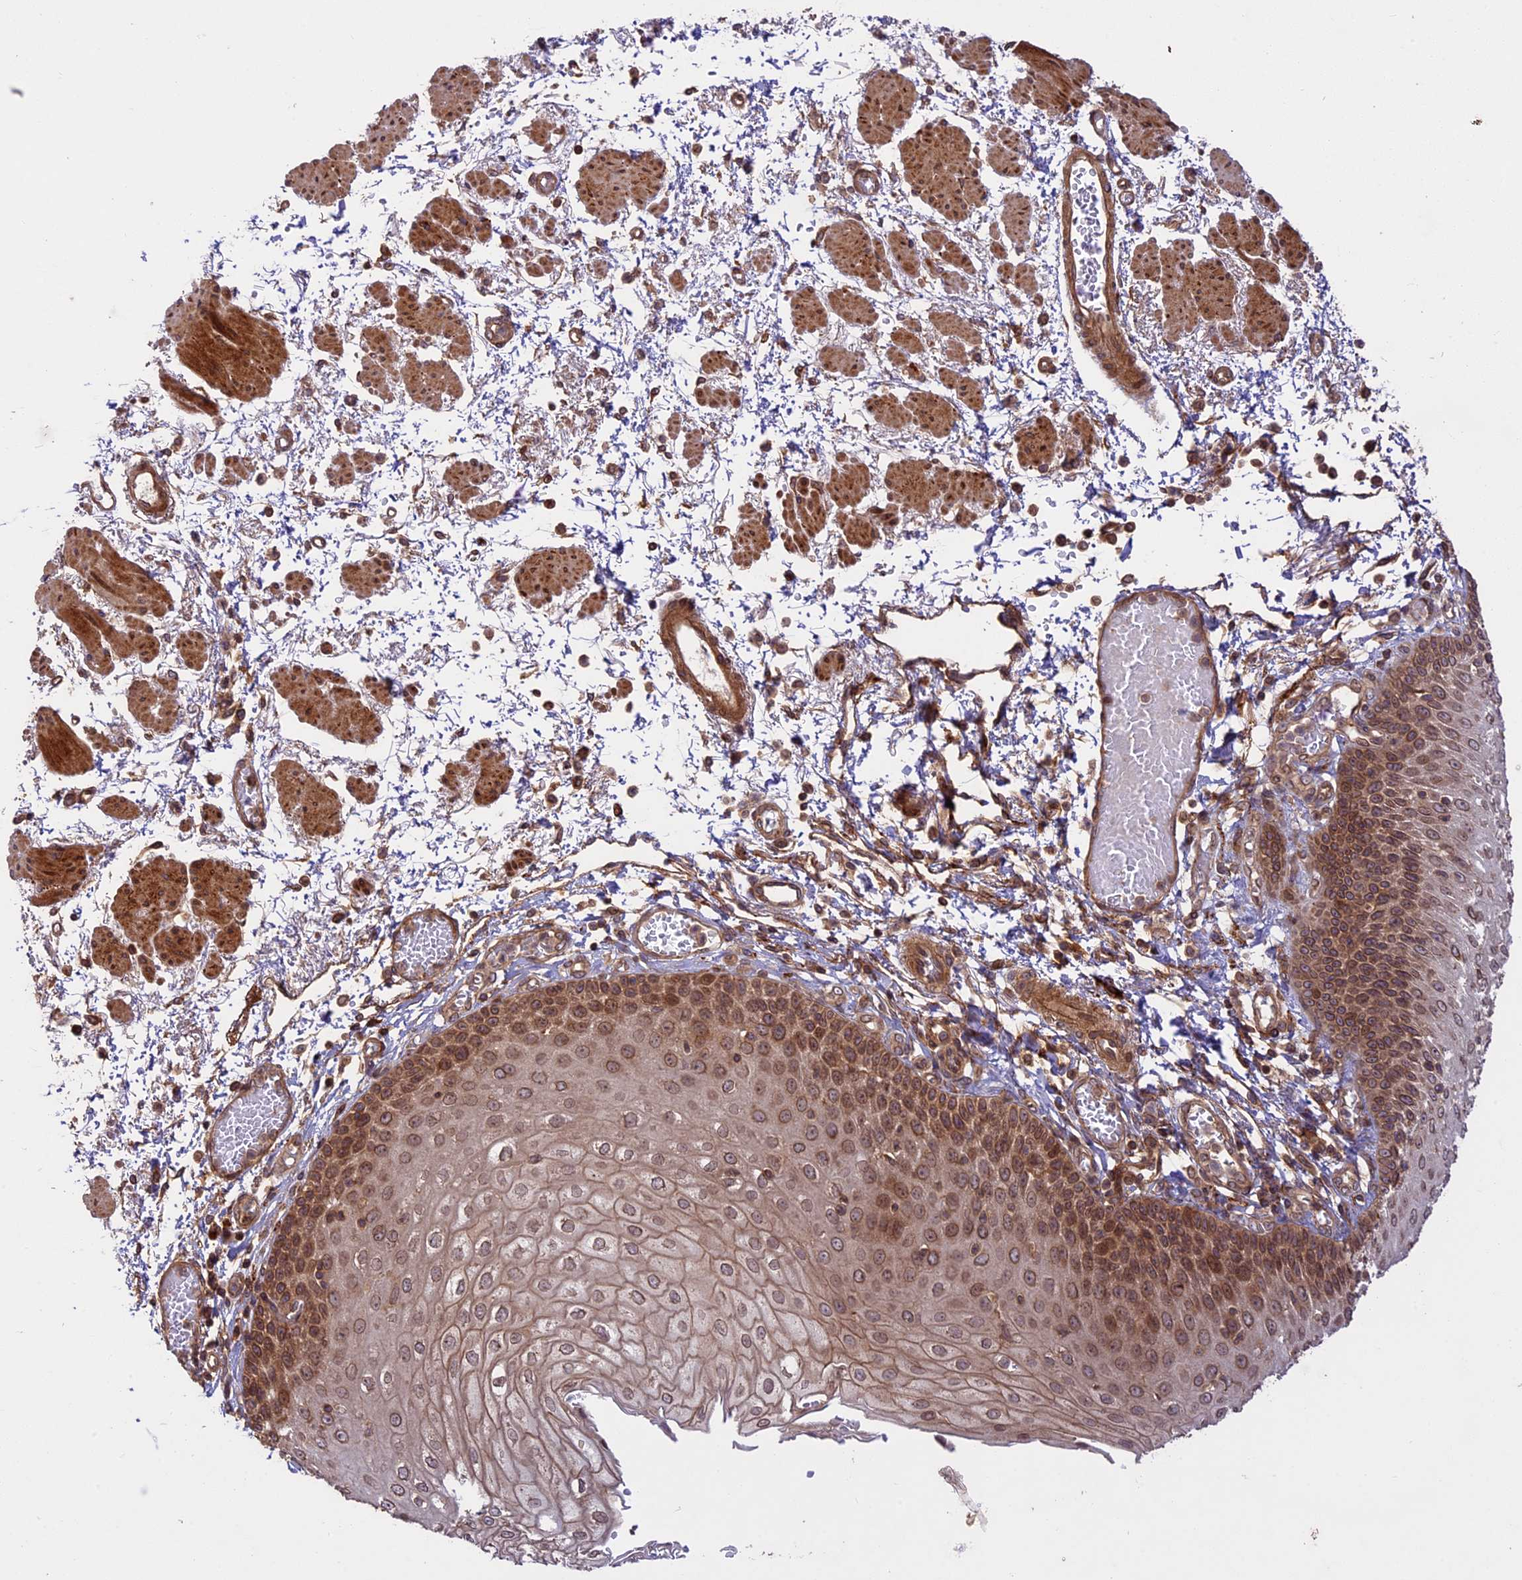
{"staining": {"intensity": "moderate", "quantity": ">75%", "location": "cytoplasmic/membranous,nuclear"}, "tissue": "esophagus", "cell_type": "Squamous epithelial cells", "image_type": "normal", "snomed": [{"axis": "morphology", "description": "Normal tissue, NOS"}, {"axis": "topography", "description": "Esophagus"}], "caption": "DAB immunohistochemical staining of benign esophagus reveals moderate cytoplasmic/membranous,nuclear protein staining in approximately >75% of squamous epithelial cells.", "gene": "DGKH", "patient": {"sex": "male", "age": 81}}